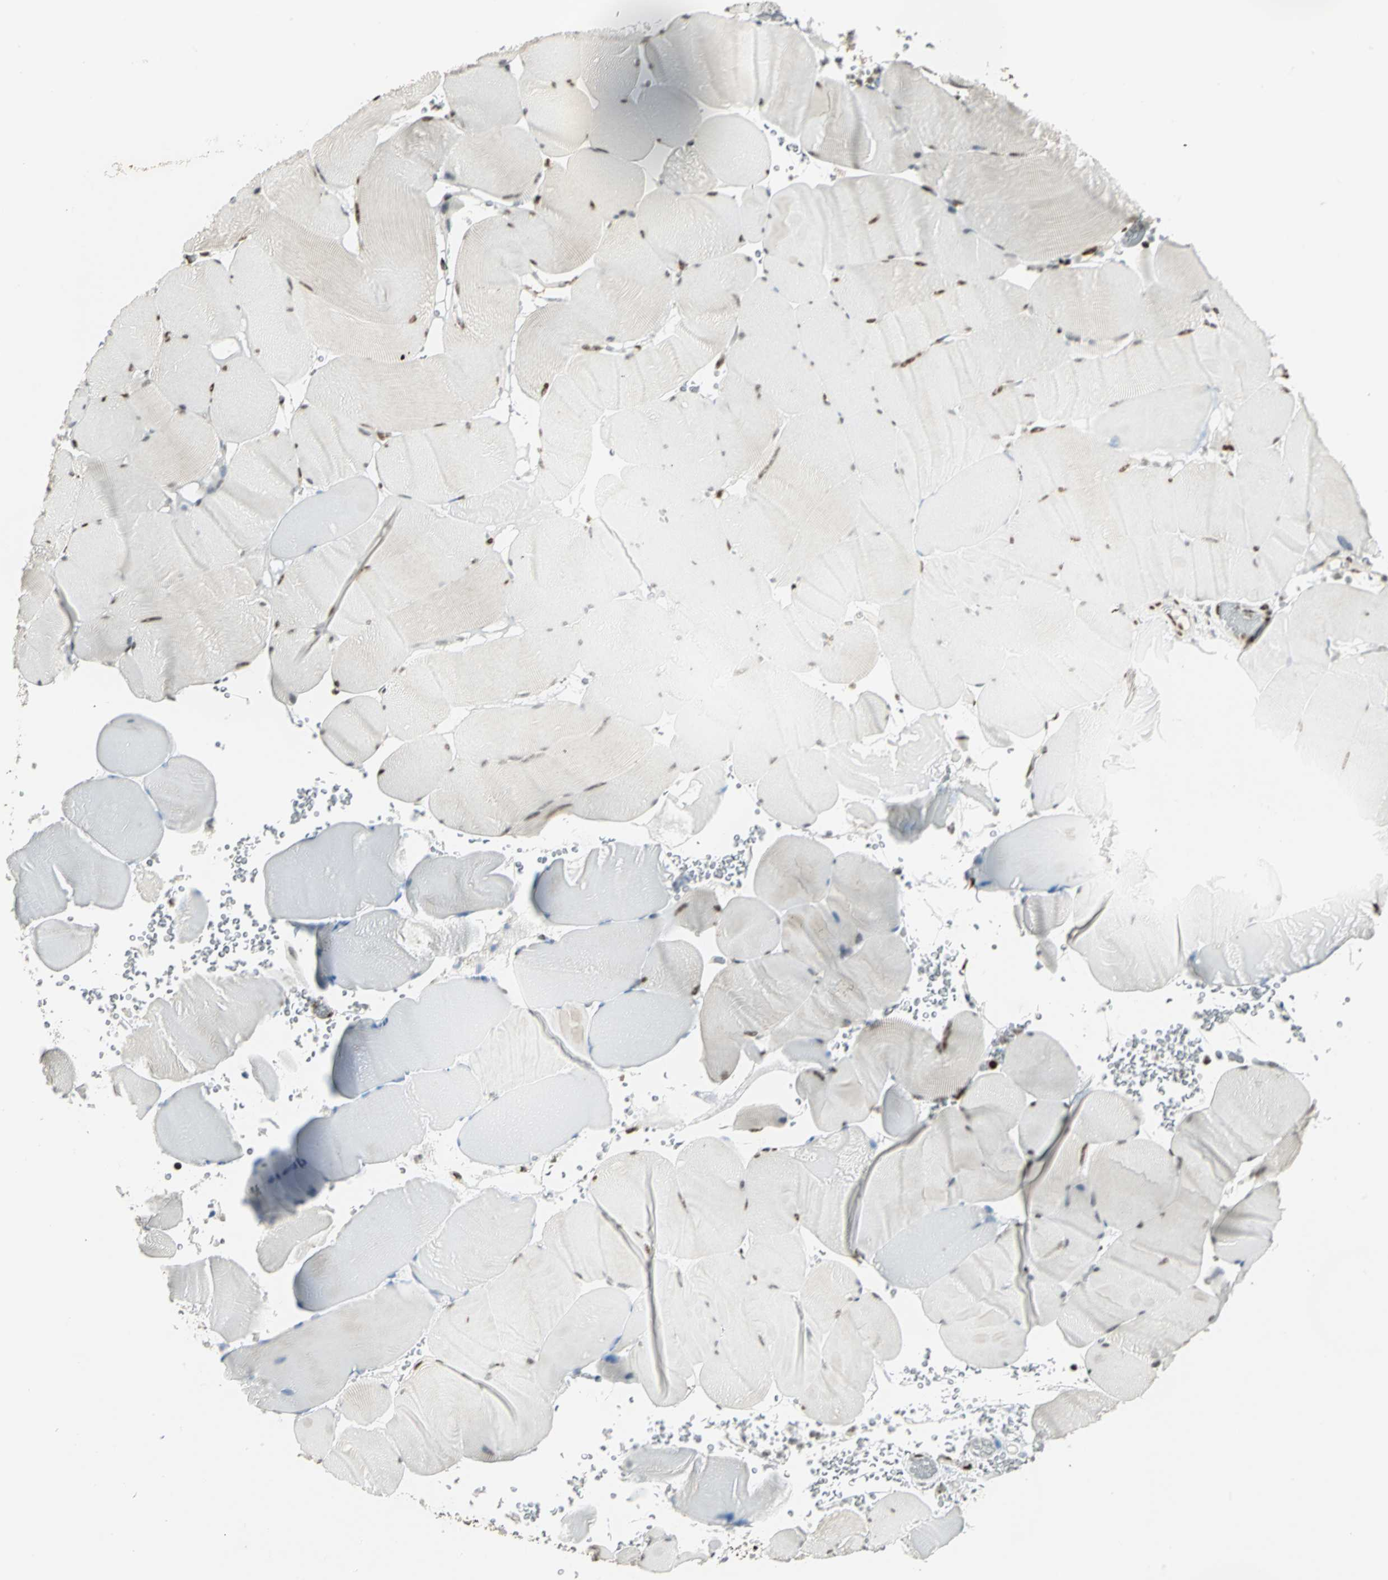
{"staining": {"intensity": "moderate", "quantity": ">75%", "location": "nuclear"}, "tissue": "skeletal muscle", "cell_type": "Myocytes", "image_type": "normal", "snomed": [{"axis": "morphology", "description": "Normal tissue, NOS"}, {"axis": "topography", "description": "Skeletal muscle"}], "caption": "The immunohistochemical stain labels moderate nuclear positivity in myocytes of benign skeletal muscle.", "gene": "DDX5", "patient": {"sex": "male", "age": 62}}